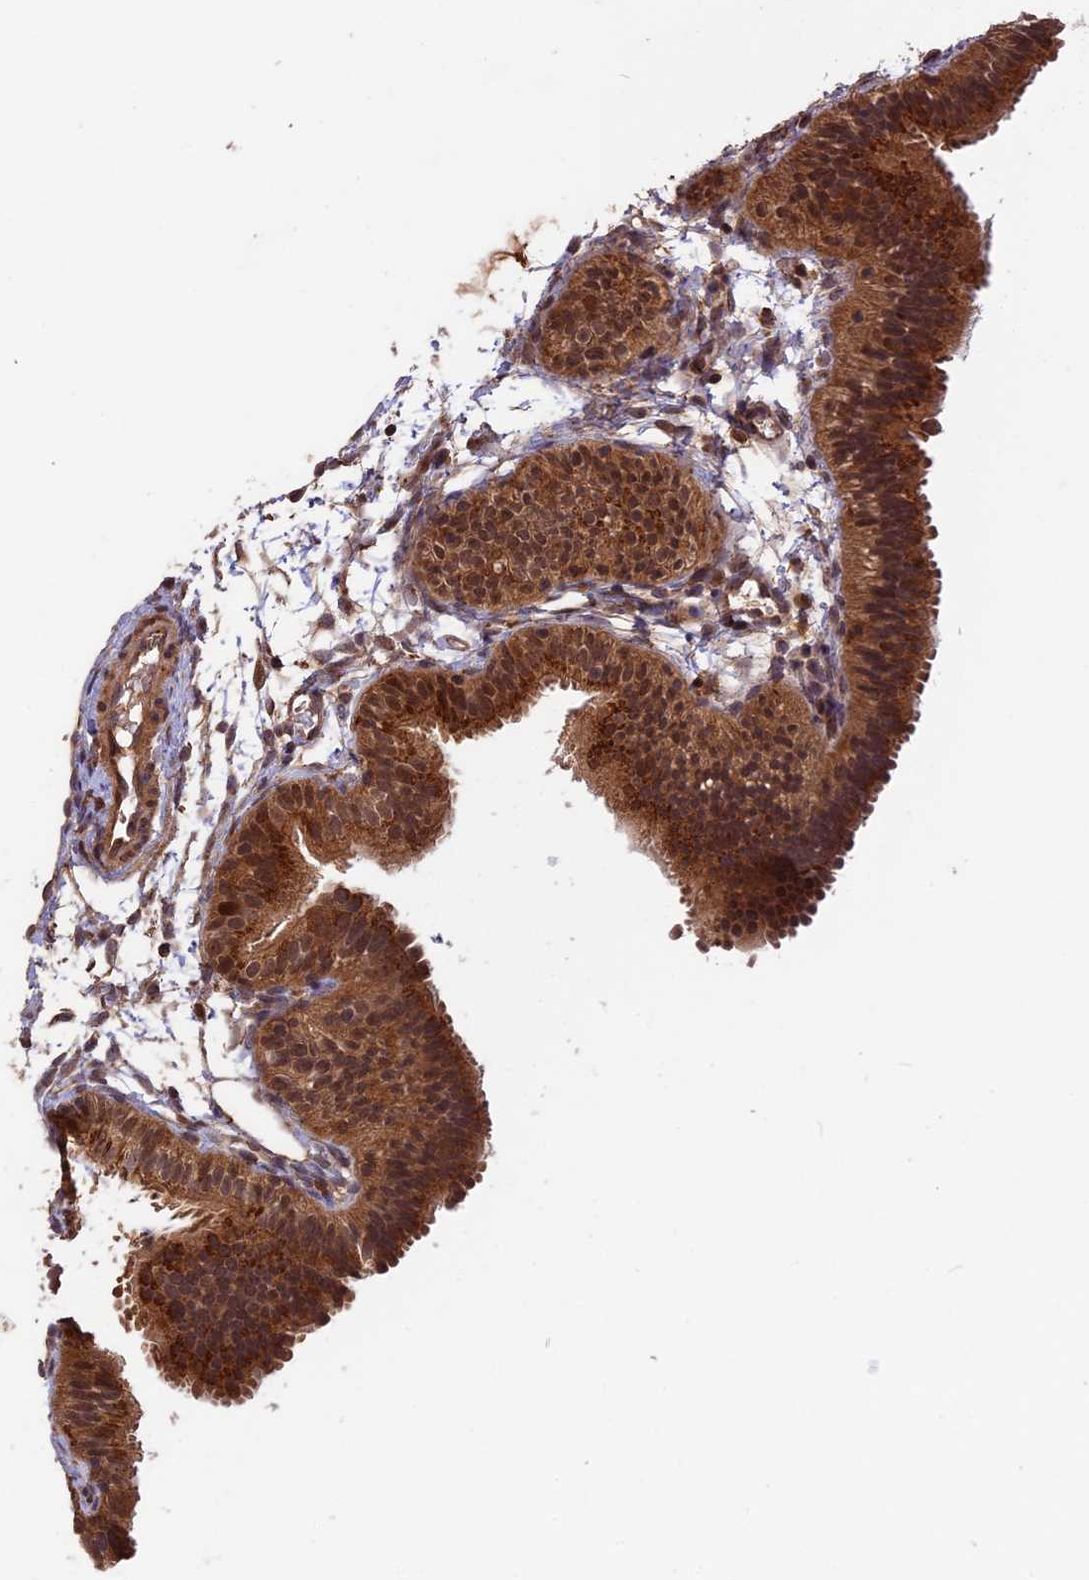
{"staining": {"intensity": "strong", "quantity": ">75%", "location": "cytoplasmic/membranous,nuclear"}, "tissue": "fallopian tube", "cell_type": "Glandular cells", "image_type": "normal", "snomed": [{"axis": "morphology", "description": "Normal tissue, NOS"}, {"axis": "topography", "description": "Fallopian tube"}], "caption": "Human fallopian tube stained for a protein (brown) demonstrates strong cytoplasmic/membranous,nuclear positive staining in about >75% of glandular cells.", "gene": "ESCO1", "patient": {"sex": "female", "age": 35}}